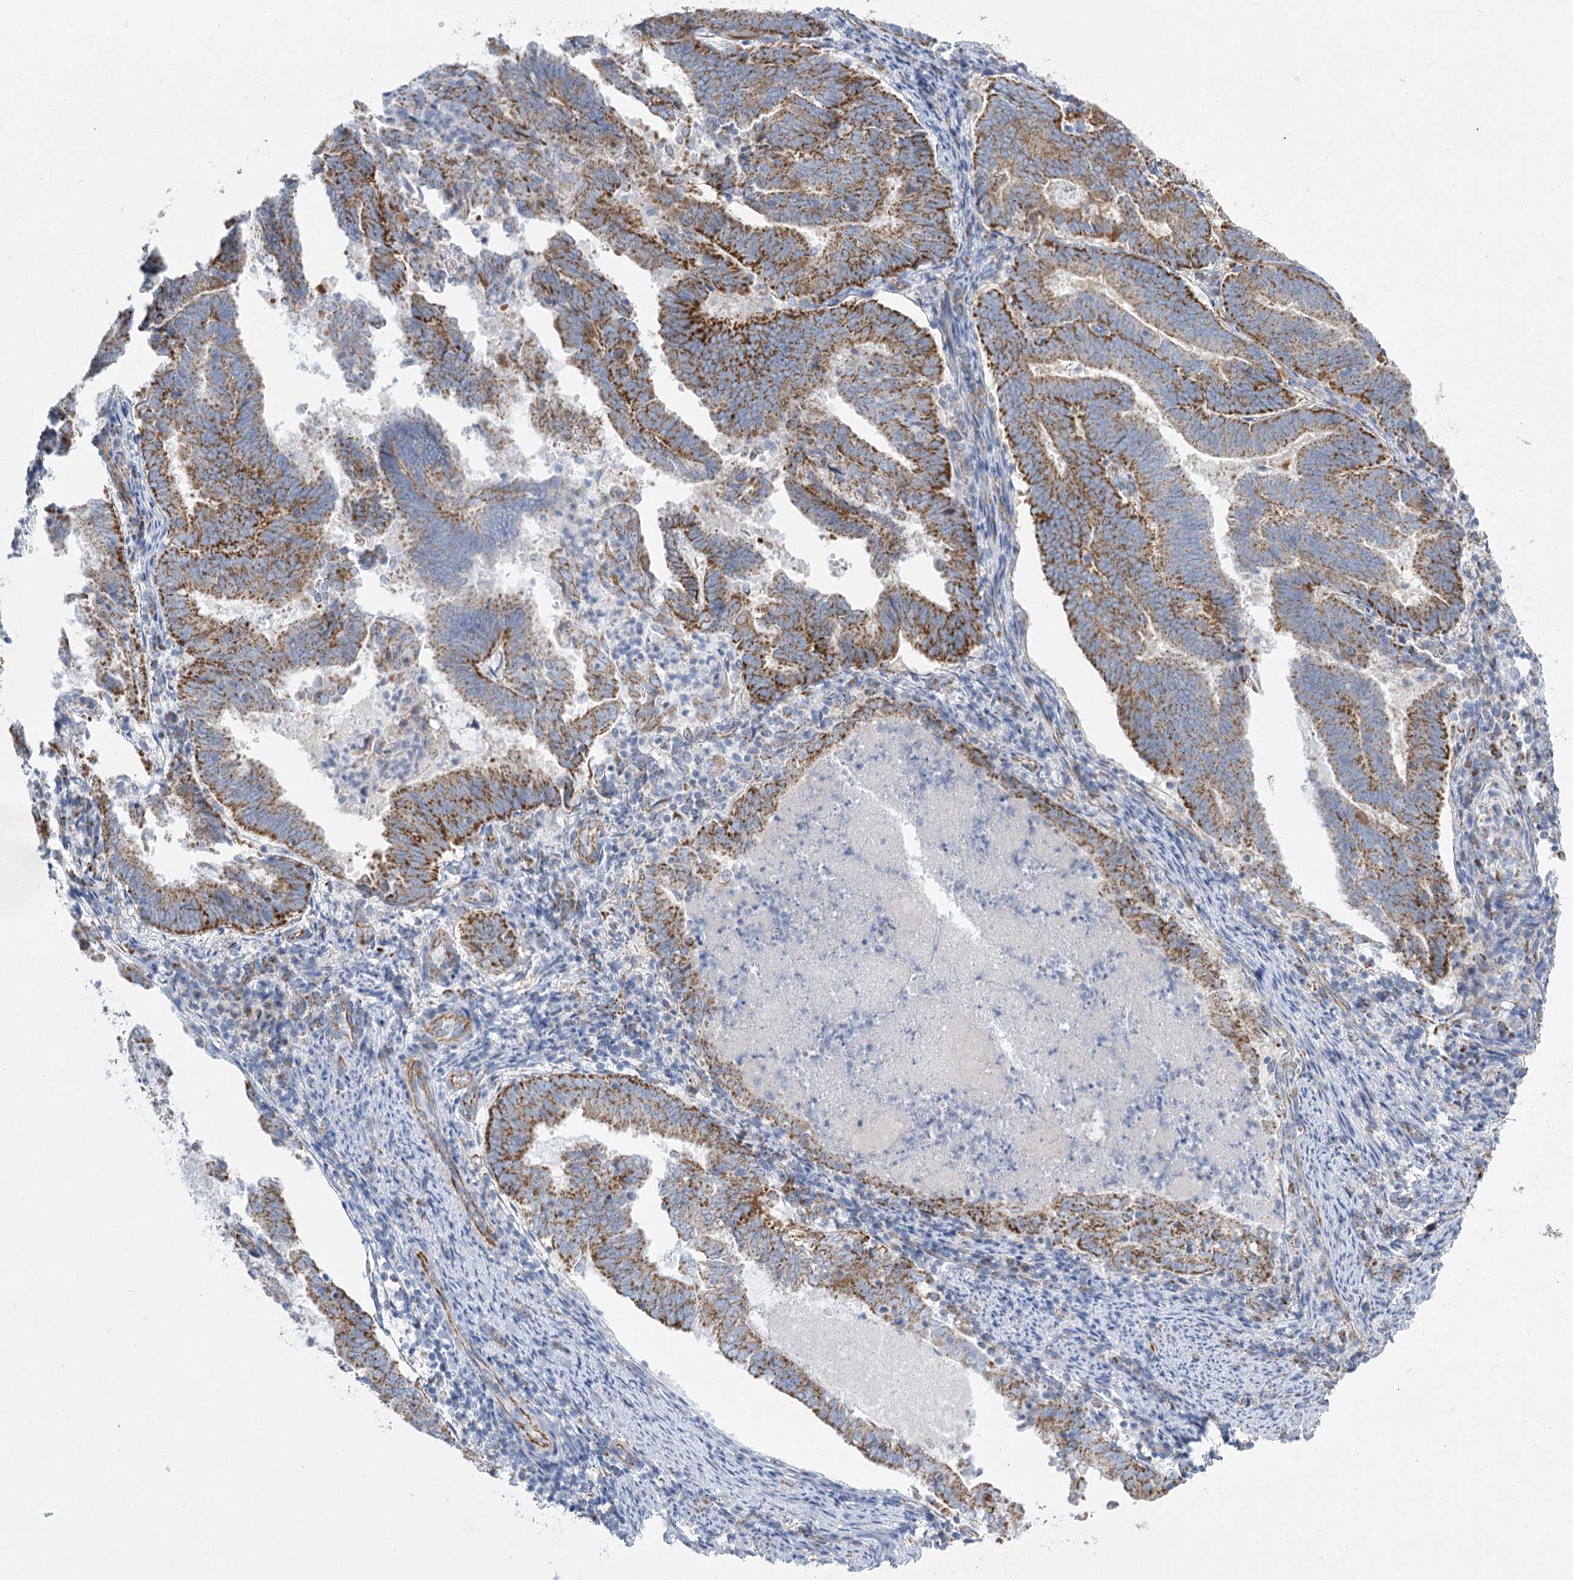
{"staining": {"intensity": "strong", "quantity": "25%-75%", "location": "cytoplasmic/membranous"}, "tissue": "endometrial cancer", "cell_type": "Tumor cells", "image_type": "cancer", "snomed": [{"axis": "morphology", "description": "Adenocarcinoma, NOS"}, {"axis": "topography", "description": "Endometrium"}], "caption": "Endometrial adenocarcinoma tissue demonstrates strong cytoplasmic/membranous staining in about 25%-75% of tumor cells, visualized by immunohistochemistry.", "gene": "DHTKD1", "patient": {"sex": "female", "age": 80}}